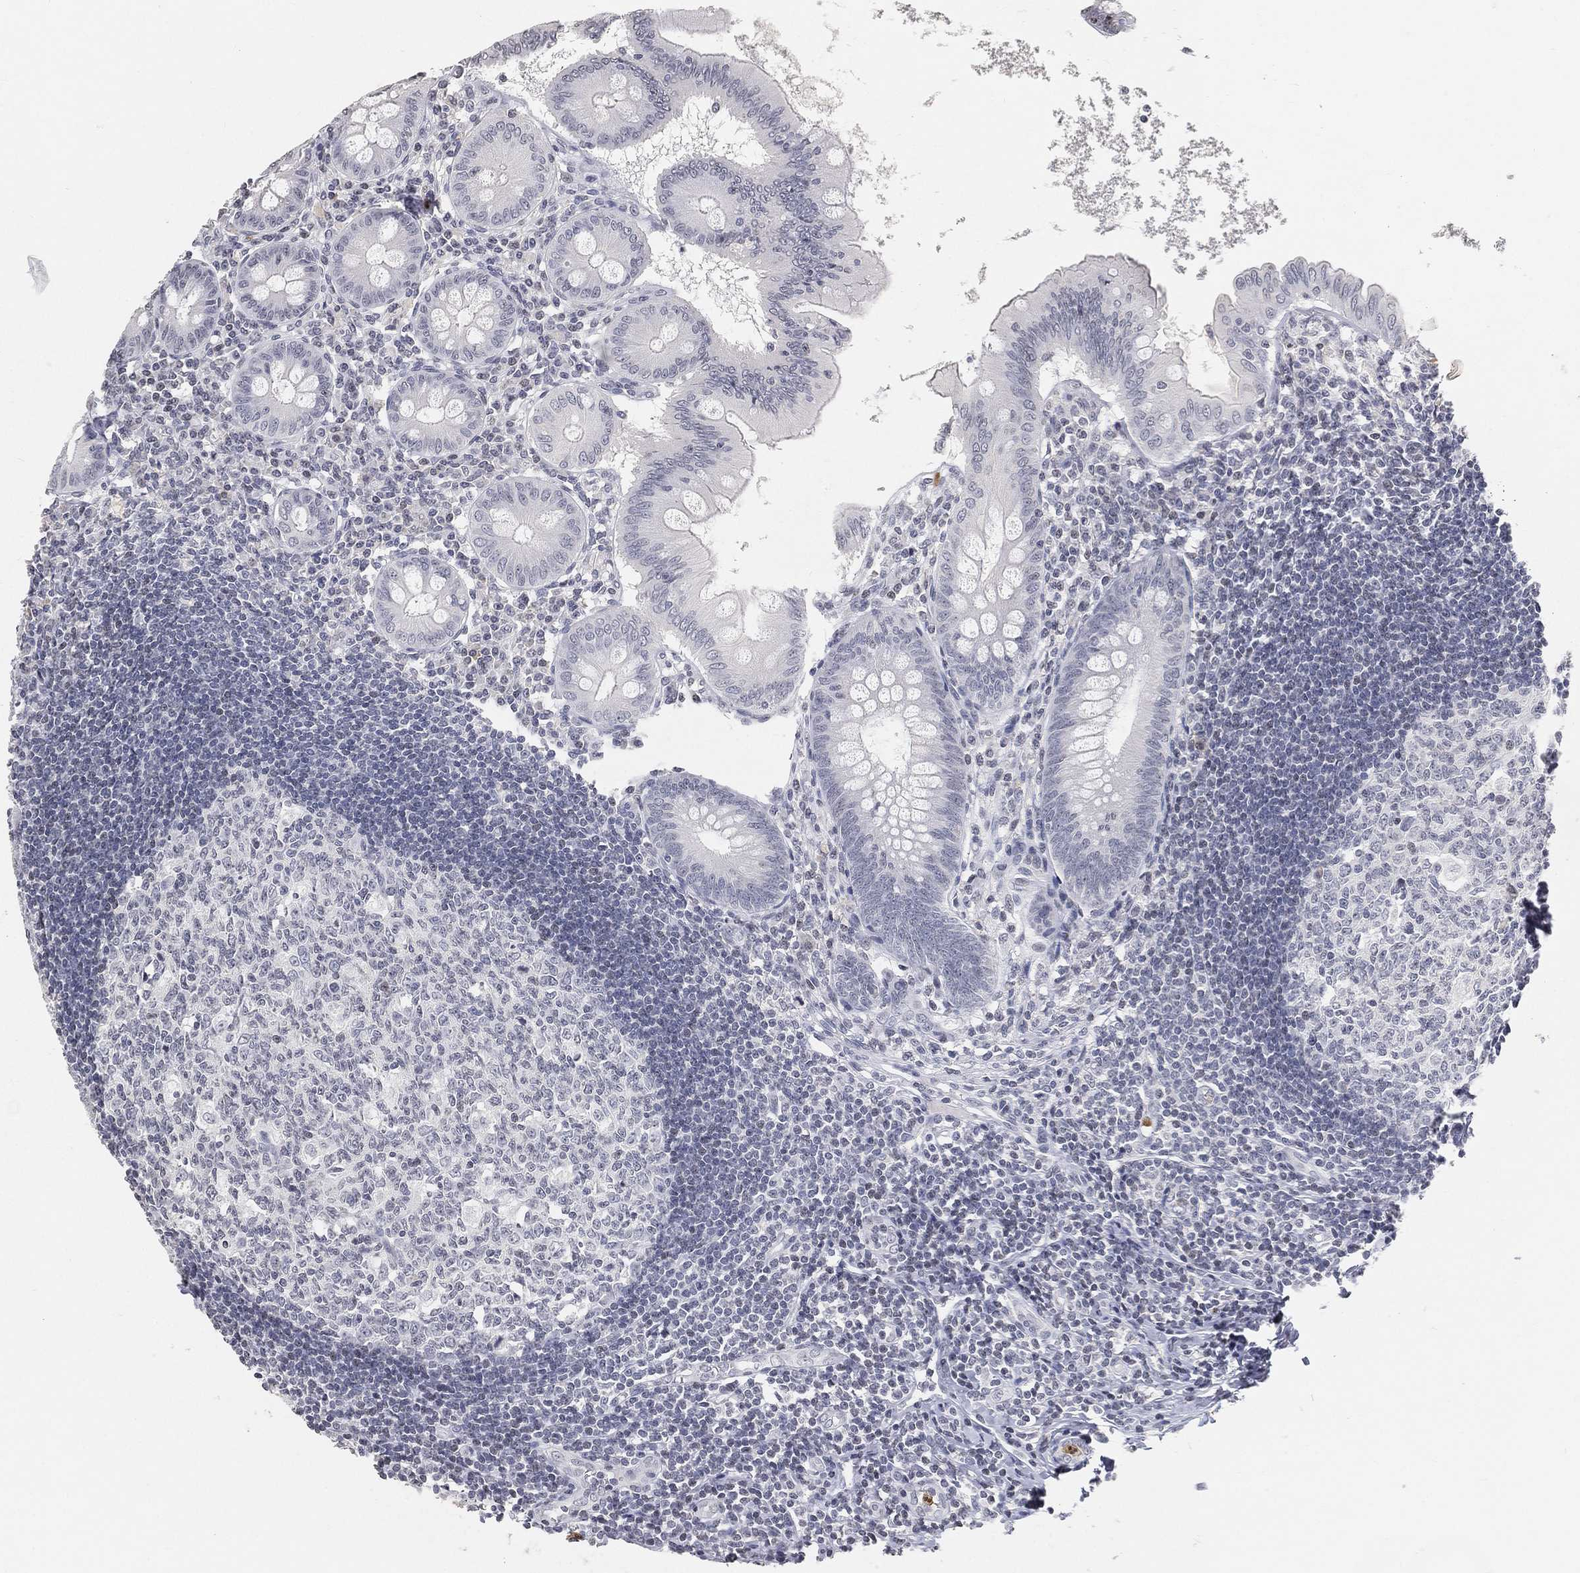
{"staining": {"intensity": "negative", "quantity": "none", "location": "none"}, "tissue": "appendix", "cell_type": "Glandular cells", "image_type": "normal", "snomed": [{"axis": "morphology", "description": "Normal tissue, NOS"}, {"axis": "morphology", "description": "Inflammation, NOS"}, {"axis": "topography", "description": "Appendix"}], "caption": "This is a histopathology image of immunohistochemistry staining of benign appendix, which shows no staining in glandular cells.", "gene": "ARG1", "patient": {"sex": "male", "age": 16}}